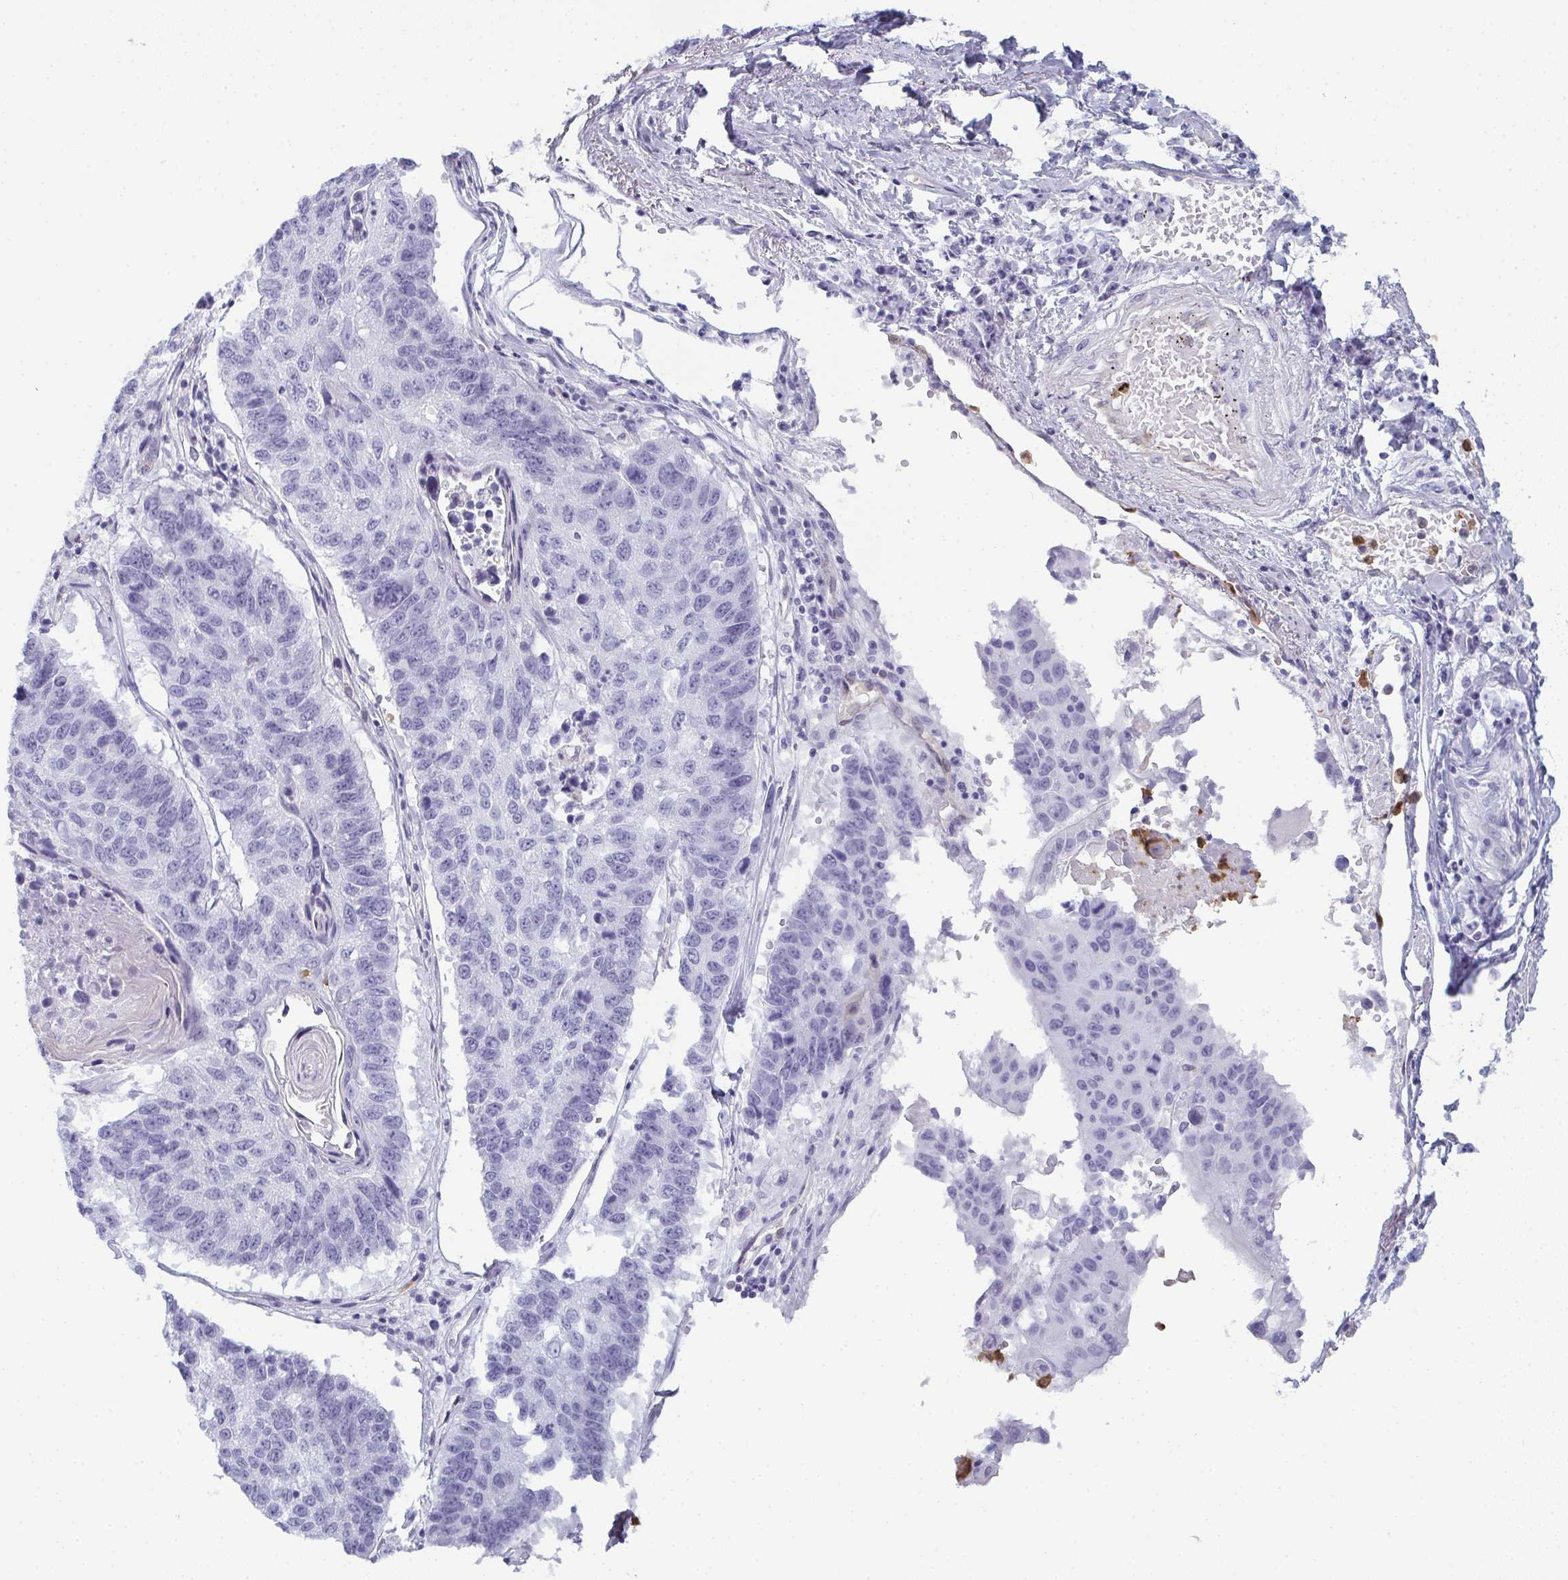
{"staining": {"intensity": "negative", "quantity": "none", "location": "none"}, "tissue": "lung cancer", "cell_type": "Tumor cells", "image_type": "cancer", "snomed": [{"axis": "morphology", "description": "Squamous cell carcinoma, NOS"}, {"axis": "topography", "description": "Lung"}], "caption": "Tumor cells show no significant protein staining in lung squamous cell carcinoma.", "gene": "CDA", "patient": {"sex": "male", "age": 73}}